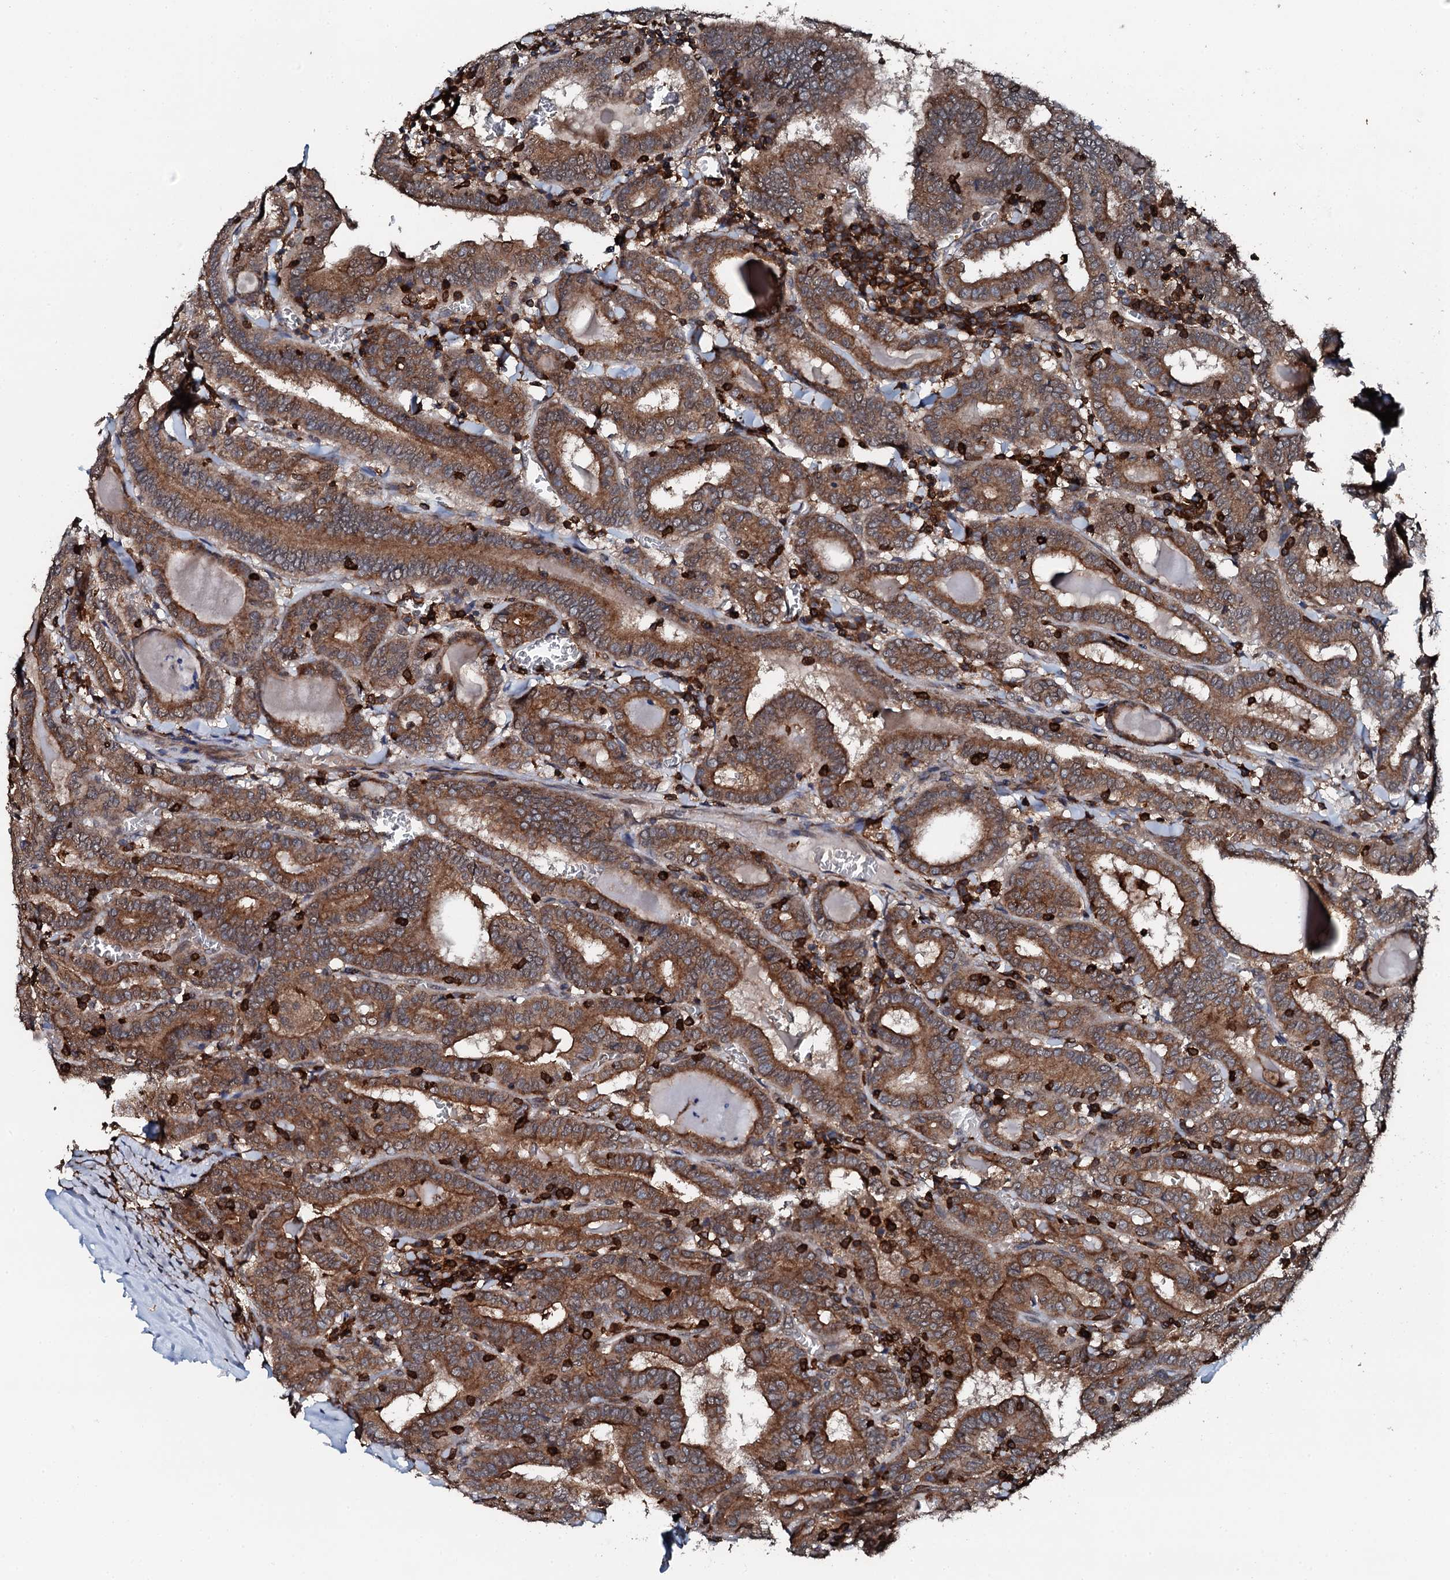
{"staining": {"intensity": "moderate", "quantity": ">75%", "location": "cytoplasmic/membranous"}, "tissue": "thyroid cancer", "cell_type": "Tumor cells", "image_type": "cancer", "snomed": [{"axis": "morphology", "description": "Papillary adenocarcinoma, NOS"}, {"axis": "topography", "description": "Thyroid gland"}], "caption": "Thyroid papillary adenocarcinoma tissue displays moderate cytoplasmic/membranous staining in approximately >75% of tumor cells", "gene": "EDC4", "patient": {"sex": "female", "age": 72}}